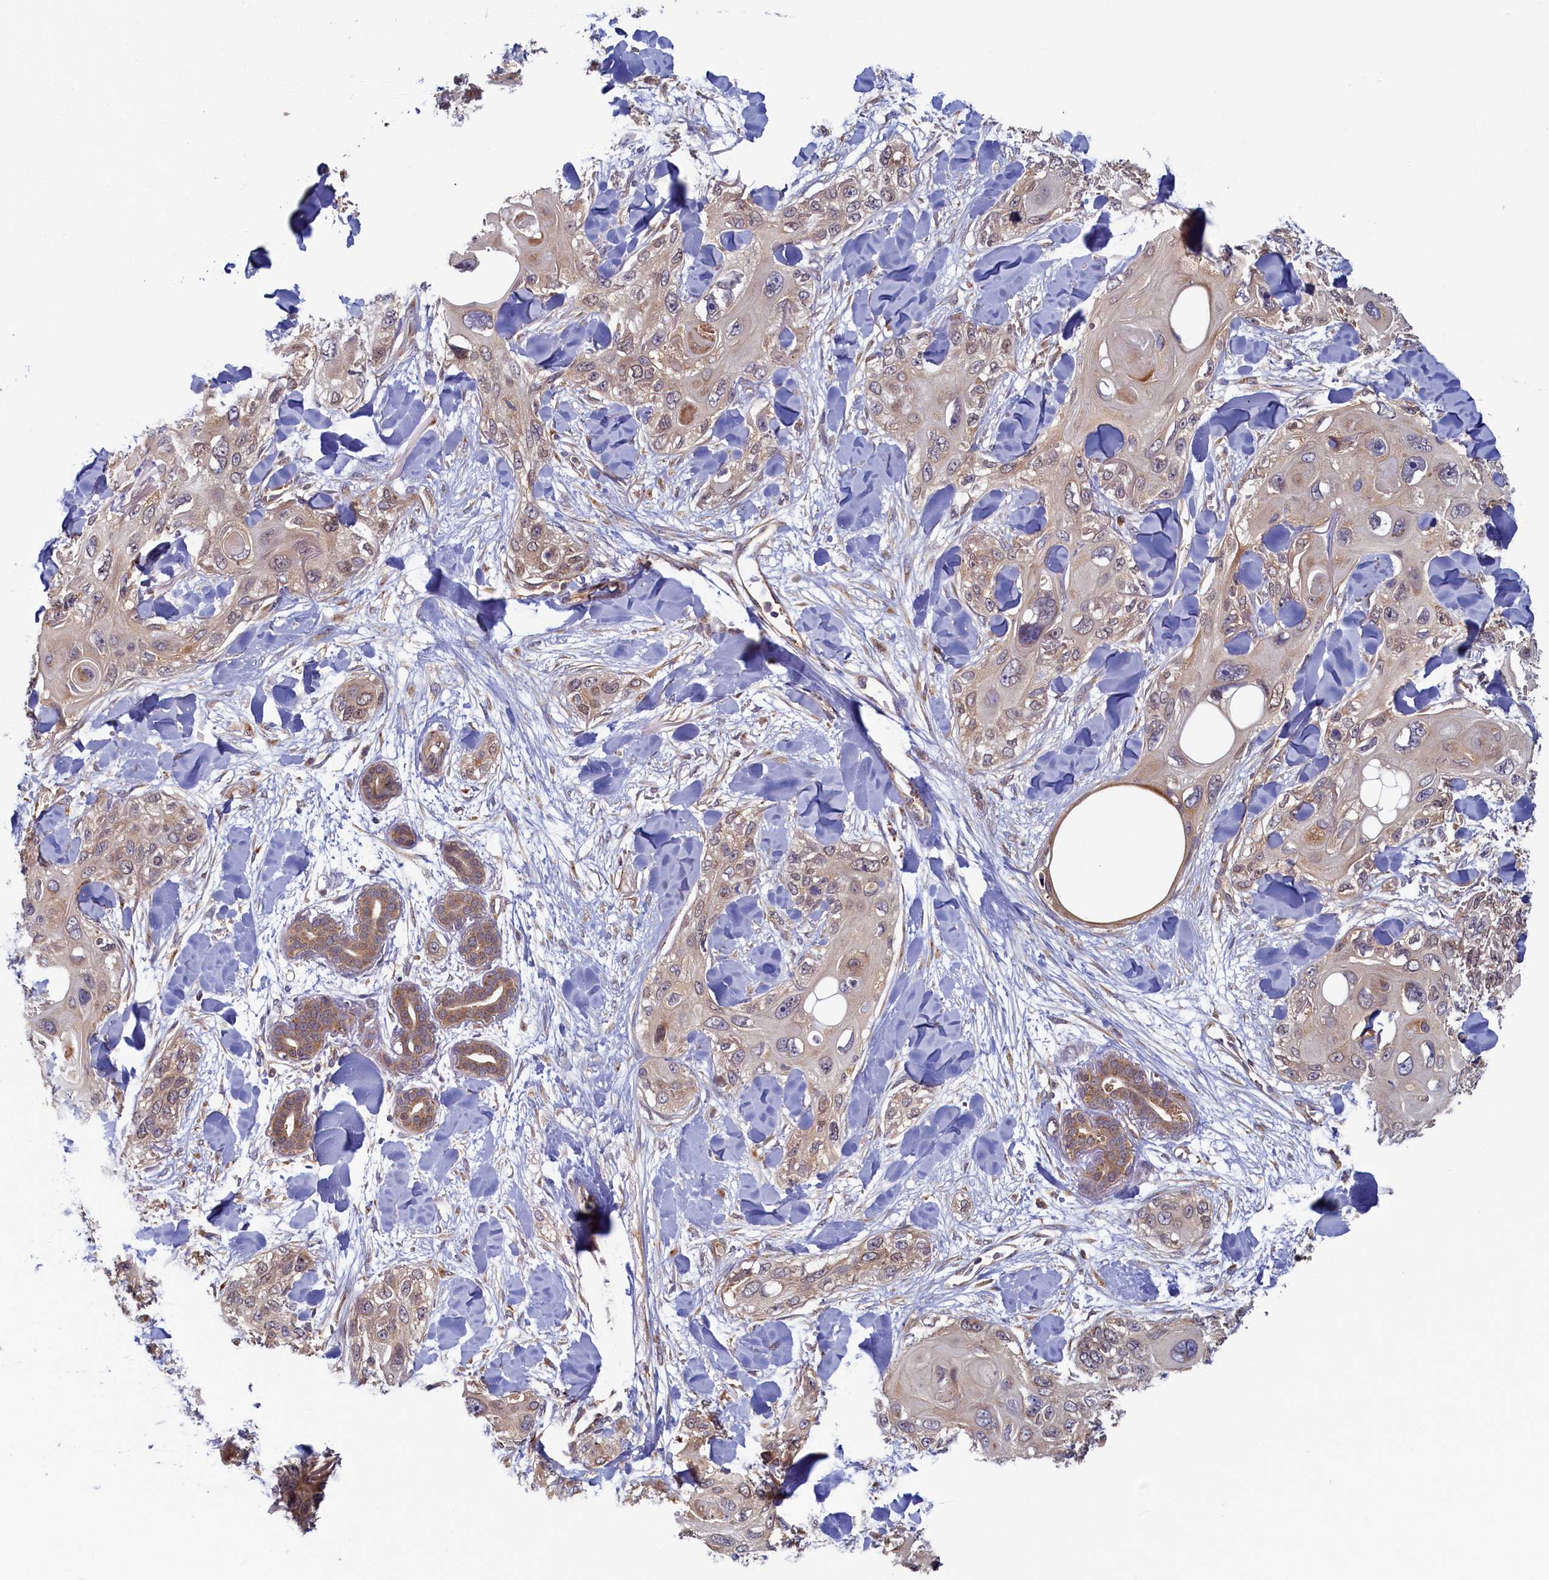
{"staining": {"intensity": "moderate", "quantity": "<25%", "location": "cytoplasmic/membranous"}, "tissue": "skin cancer", "cell_type": "Tumor cells", "image_type": "cancer", "snomed": [{"axis": "morphology", "description": "Normal tissue, NOS"}, {"axis": "morphology", "description": "Squamous cell carcinoma, NOS"}, {"axis": "topography", "description": "Skin"}], "caption": "There is low levels of moderate cytoplasmic/membranous expression in tumor cells of skin squamous cell carcinoma, as demonstrated by immunohistochemical staining (brown color).", "gene": "STX12", "patient": {"sex": "male", "age": 72}}